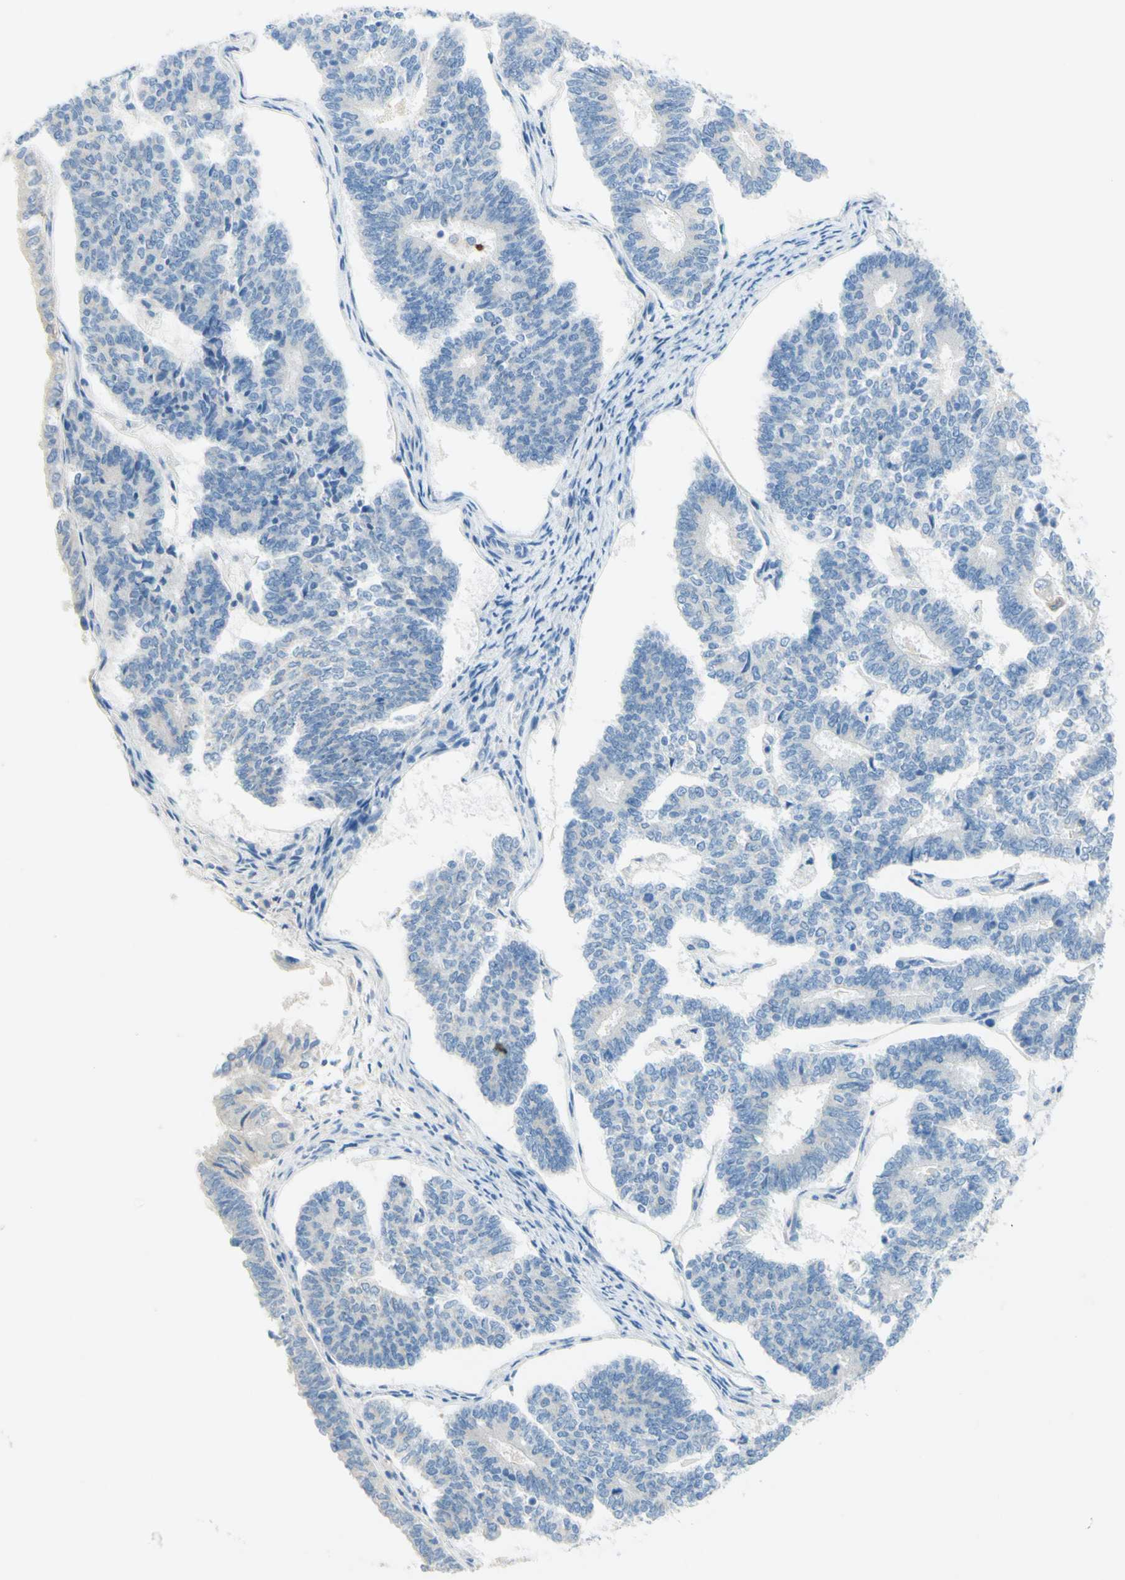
{"staining": {"intensity": "negative", "quantity": "none", "location": "none"}, "tissue": "endometrial cancer", "cell_type": "Tumor cells", "image_type": "cancer", "snomed": [{"axis": "morphology", "description": "Adenocarcinoma, NOS"}, {"axis": "topography", "description": "Endometrium"}], "caption": "Immunohistochemical staining of human endometrial cancer demonstrates no significant positivity in tumor cells.", "gene": "POLR2J3", "patient": {"sex": "female", "age": 70}}